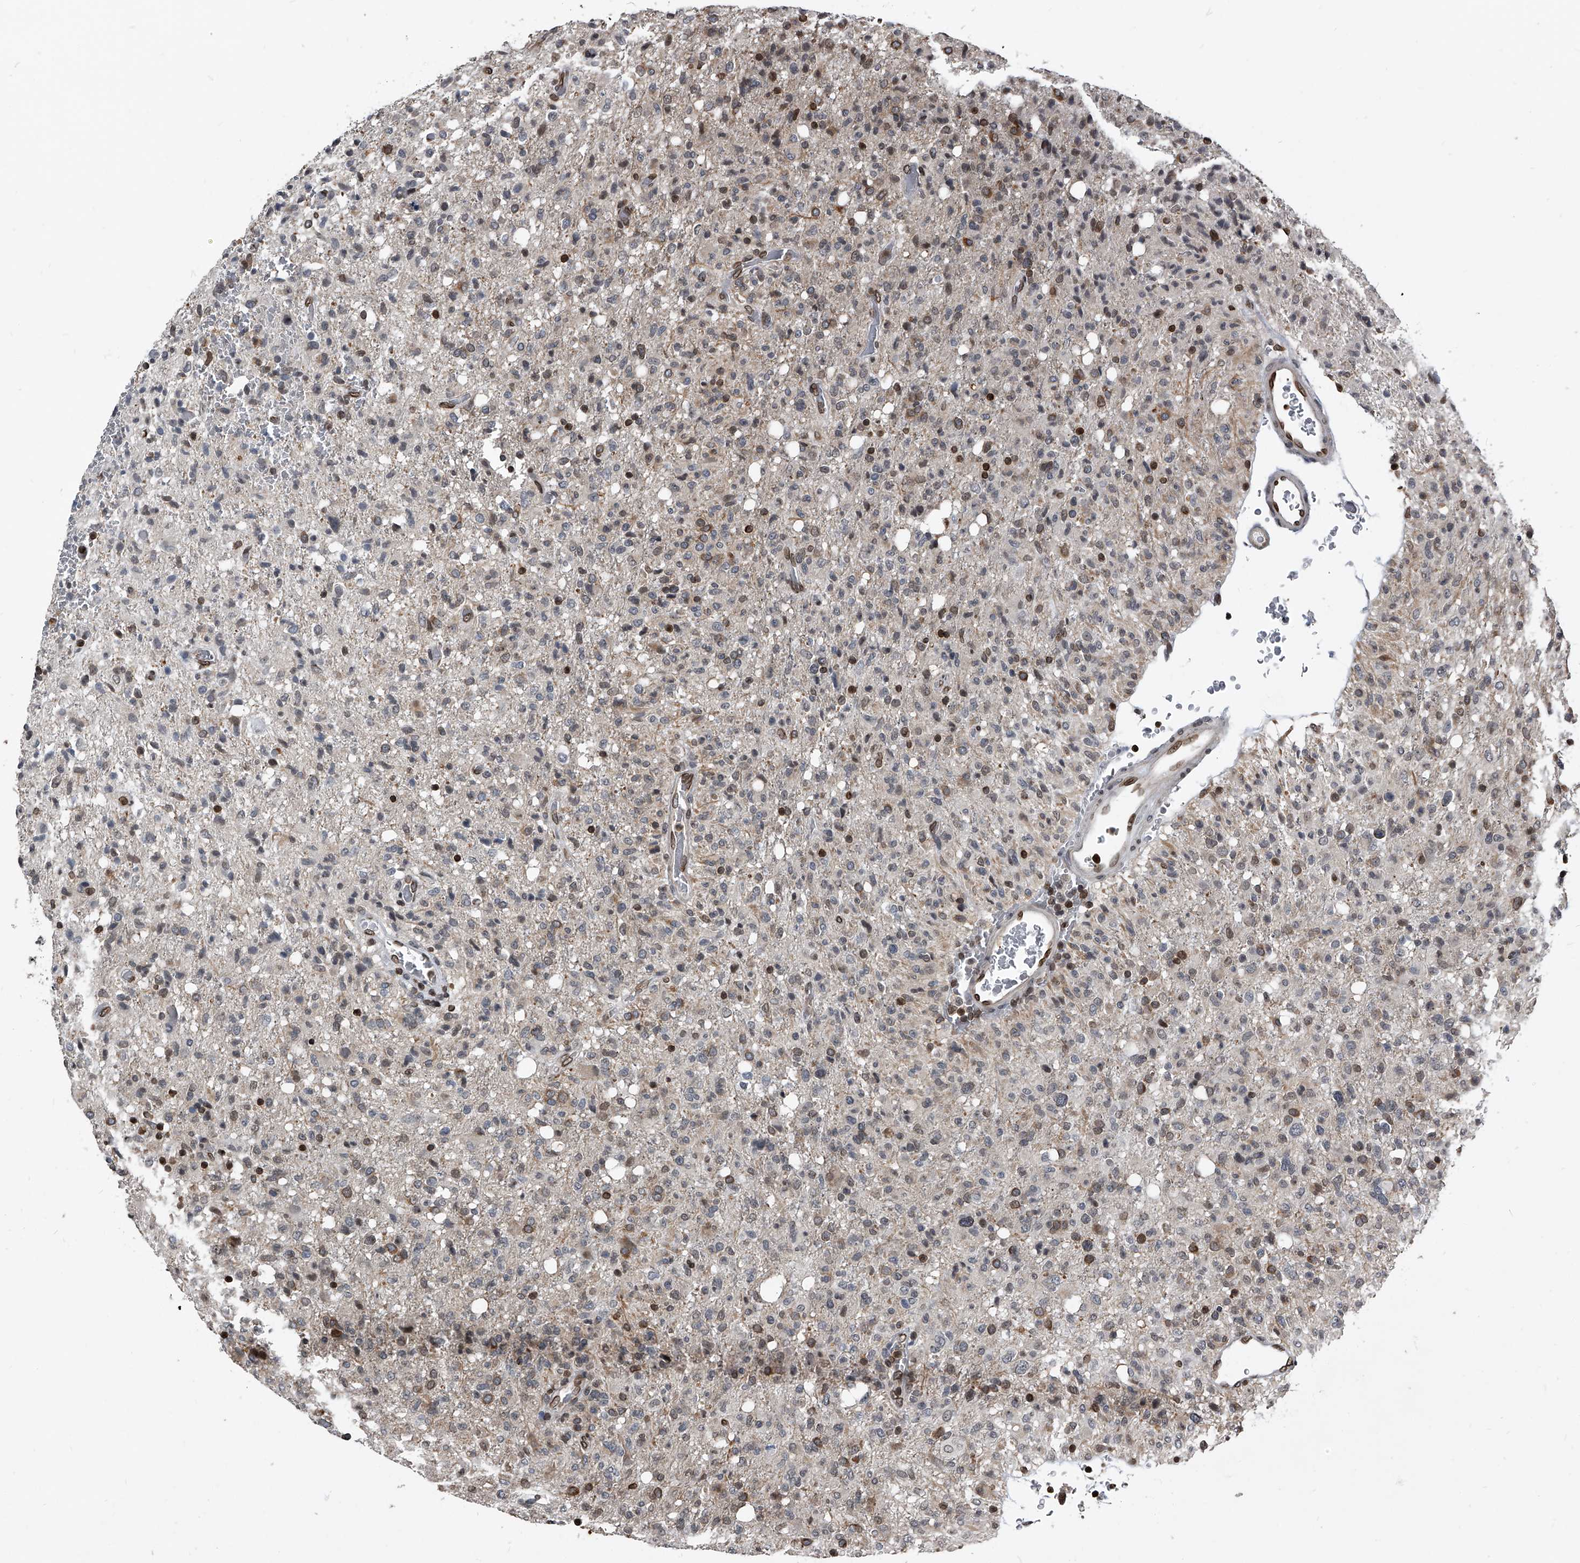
{"staining": {"intensity": "moderate", "quantity": "25%-75%", "location": "cytoplasmic/membranous,nuclear"}, "tissue": "glioma", "cell_type": "Tumor cells", "image_type": "cancer", "snomed": [{"axis": "morphology", "description": "Glioma, malignant, High grade"}, {"axis": "topography", "description": "Brain"}], "caption": "Moderate cytoplasmic/membranous and nuclear protein staining is present in approximately 25%-75% of tumor cells in glioma.", "gene": "PHF20", "patient": {"sex": "female", "age": 57}}